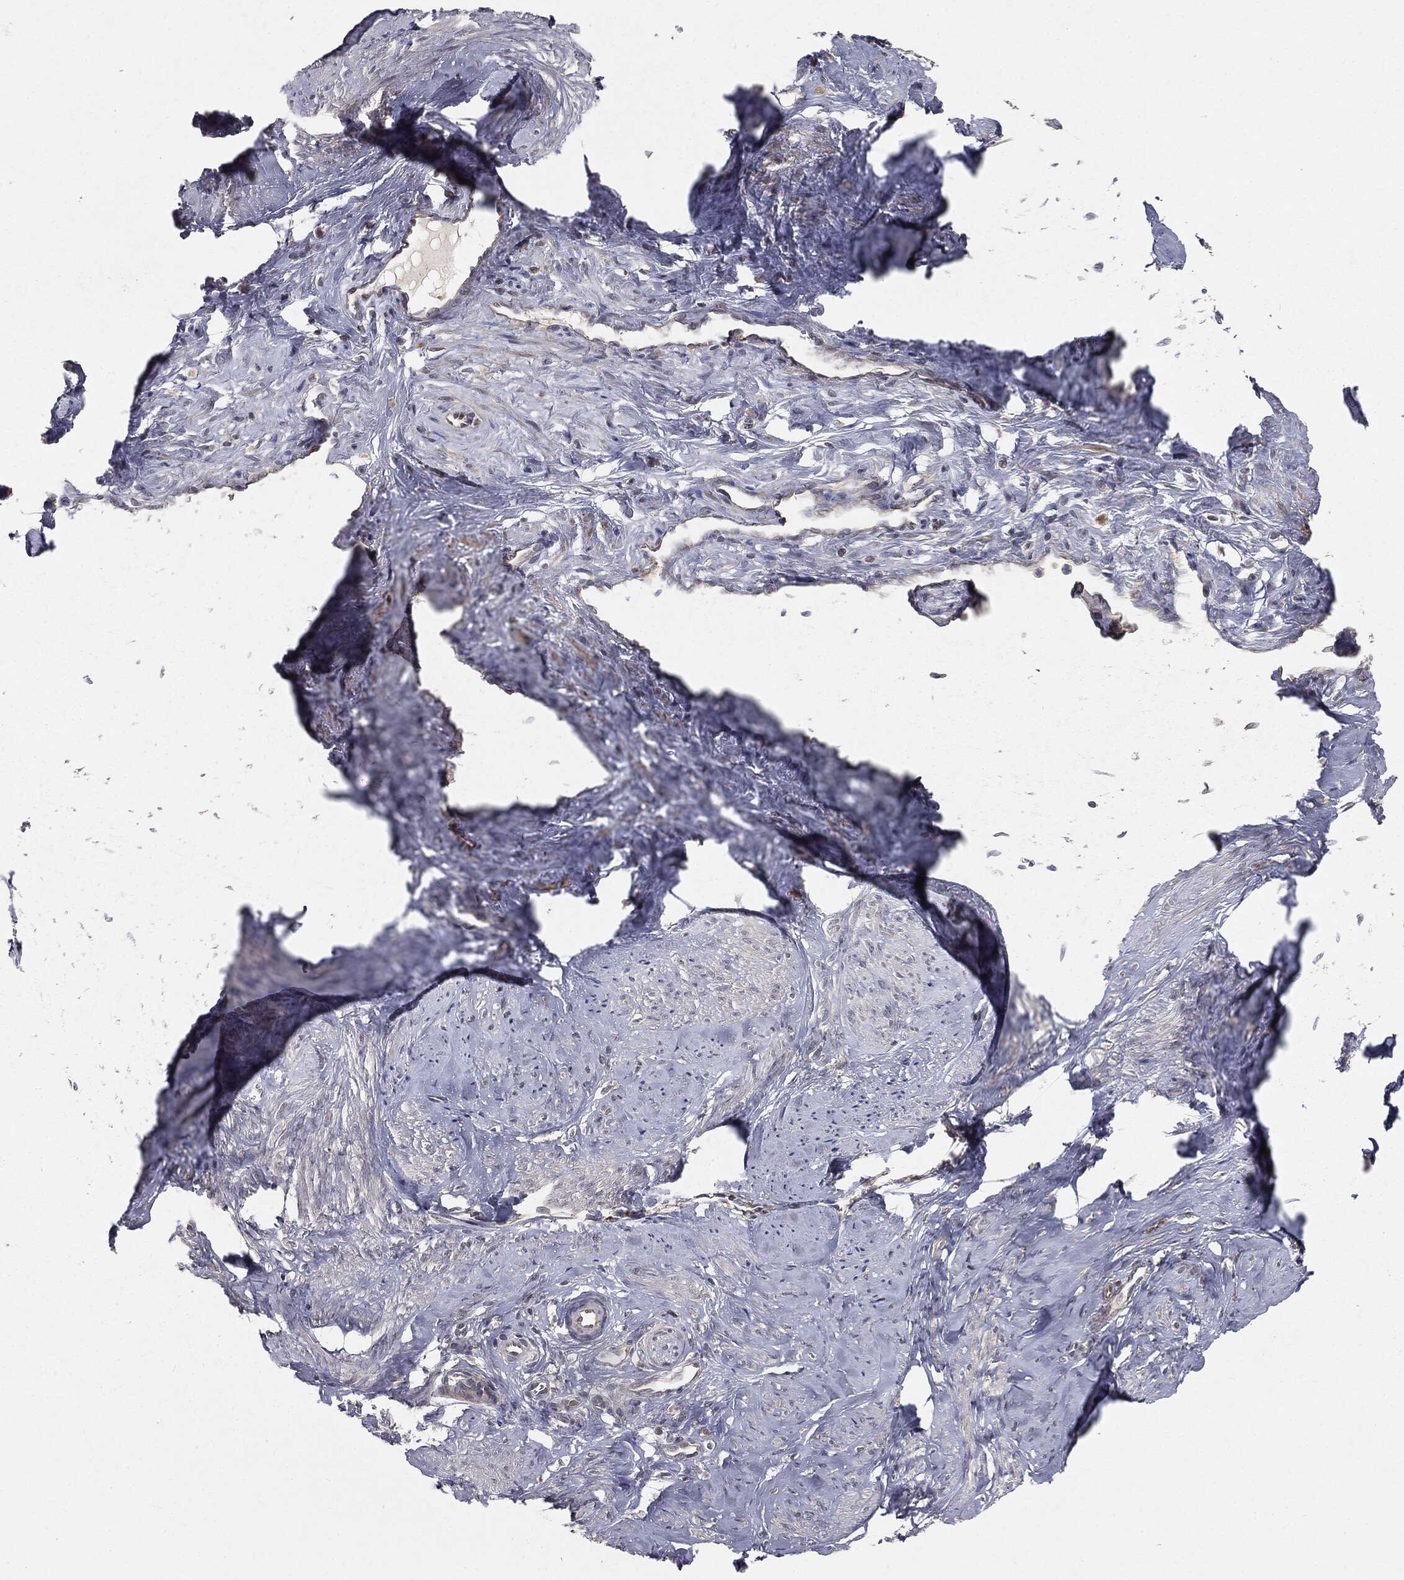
{"staining": {"intensity": "negative", "quantity": "none", "location": "none"}, "tissue": "smooth muscle", "cell_type": "Smooth muscle cells", "image_type": "normal", "snomed": [{"axis": "morphology", "description": "Normal tissue, NOS"}, {"axis": "topography", "description": "Smooth muscle"}], "caption": "IHC image of normal smooth muscle: human smooth muscle stained with DAB reveals no significant protein expression in smooth muscle cells. (DAB IHC with hematoxylin counter stain).", "gene": "FBXO7", "patient": {"sex": "female", "age": 48}}